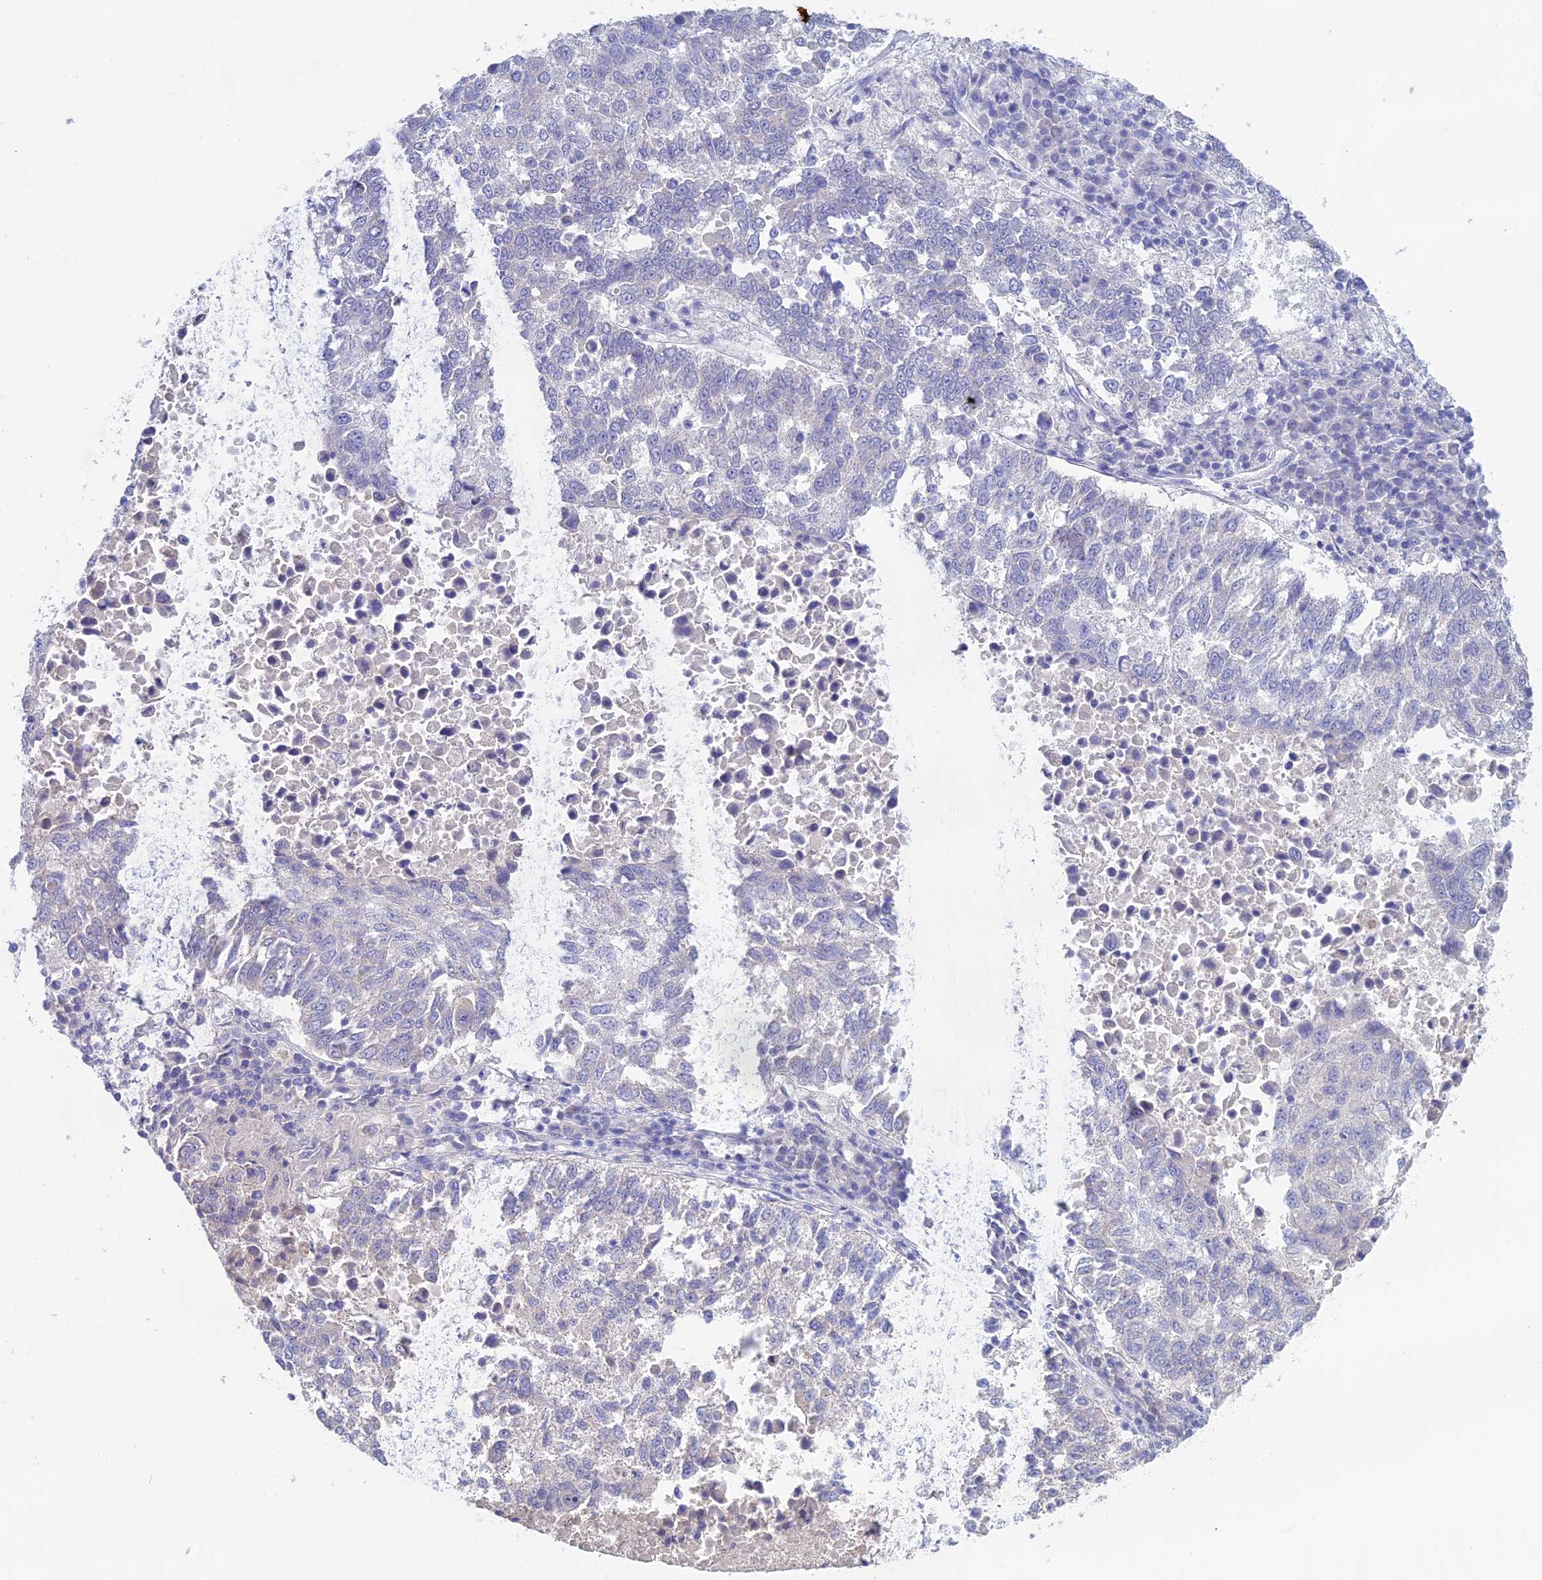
{"staining": {"intensity": "negative", "quantity": "none", "location": "none"}, "tissue": "lung cancer", "cell_type": "Tumor cells", "image_type": "cancer", "snomed": [{"axis": "morphology", "description": "Squamous cell carcinoma, NOS"}, {"axis": "topography", "description": "Lung"}], "caption": "The micrograph reveals no staining of tumor cells in lung cancer (squamous cell carcinoma). The staining is performed using DAB brown chromogen with nuclei counter-stained in using hematoxylin.", "gene": "BTBD19", "patient": {"sex": "male", "age": 73}}